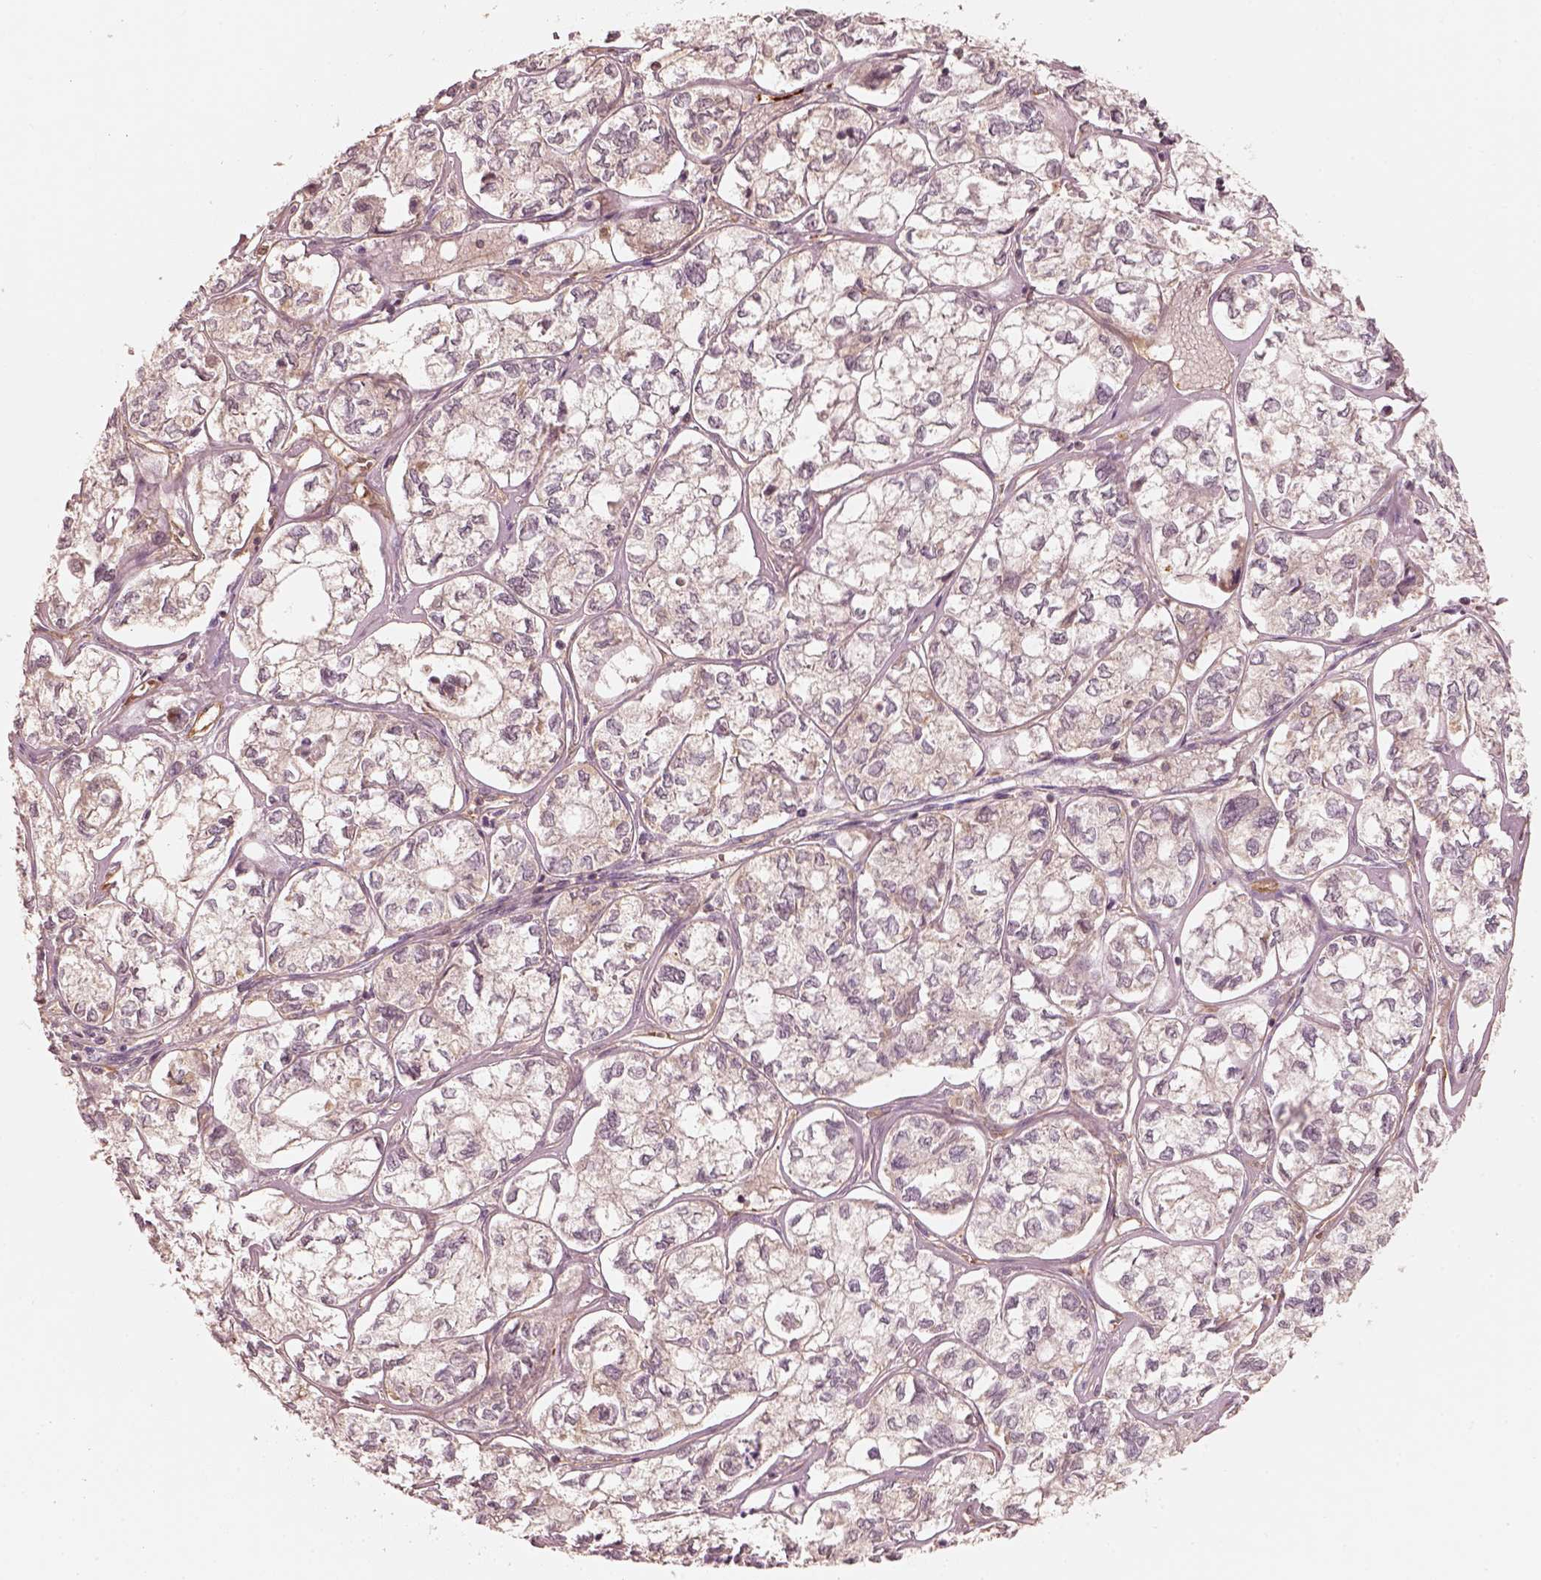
{"staining": {"intensity": "negative", "quantity": "none", "location": "none"}, "tissue": "ovarian cancer", "cell_type": "Tumor cells", "image_type": "cancer", "snomed": [{"axis": "morphology", "description": "Carcinoma, endometroid"}, {"axis": "topography", "description": "Ovary"}], "caption": "Tumor cells show no significant positivity in endometroid carcinoma (ovarian).", "gene": "FSCN1", "patient": {"sex": "female", "age": 64}}